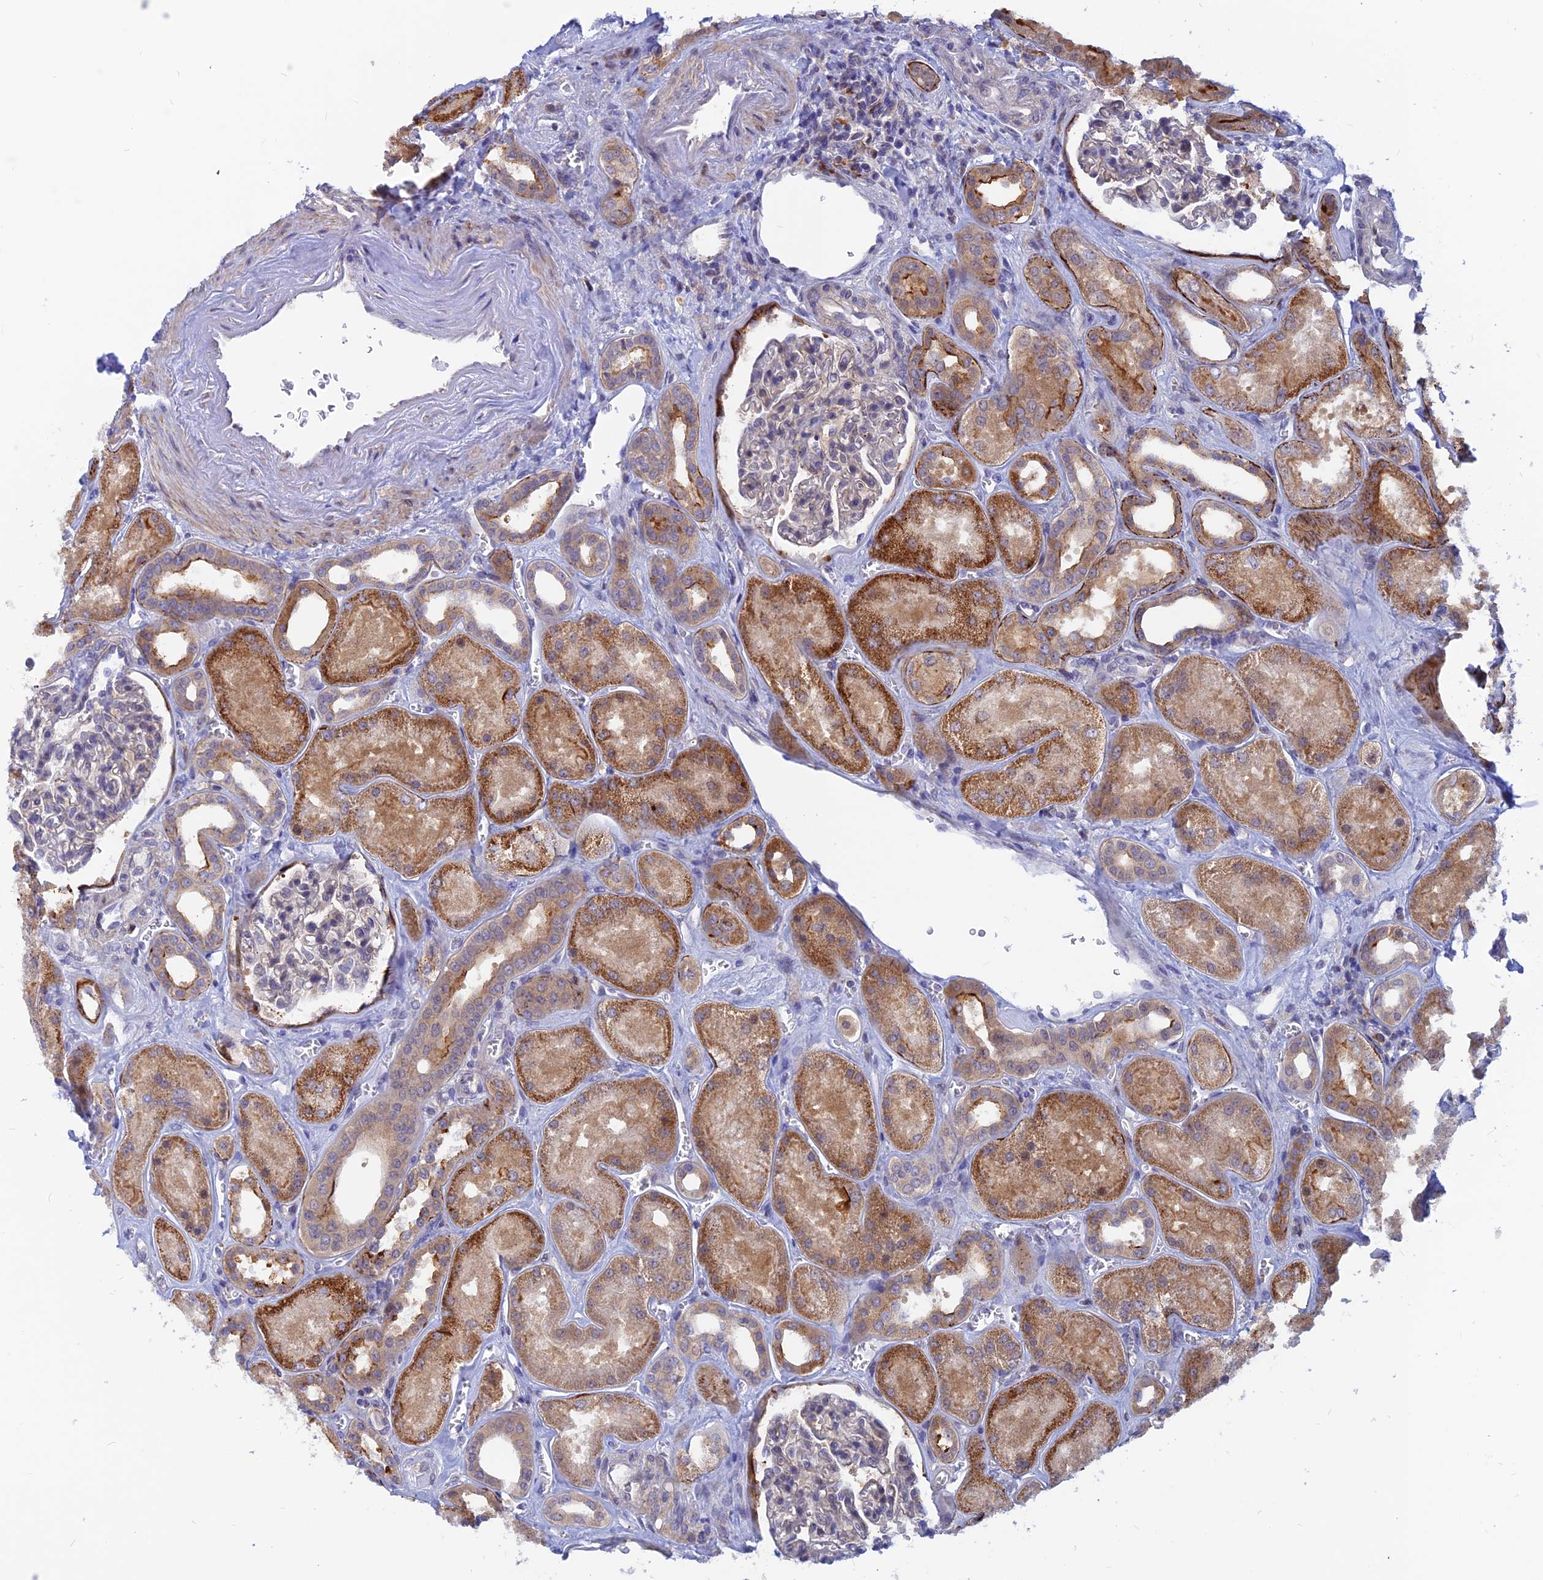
{"staining": {"intensity": "moderate", "quantity": "<25%", "location": "cytoplasmic/membranous"}, "tissue": "kidney", "cell_type": "Cells in glomeruli", "image_type": "normal", "snomed": [{"axis": "morphology", "description": "Normal tissue, NOS"}, {"axis": "morphology", "description": "Adenocarcinoma, NOS"}, {"axis": "topography", "description": "Kidney"}], "caption": "A brown stain shows moderate cytoplasmic/membranous positivity of a protein in cells in glomeruli of unremarkable human kidney. Nuclei are stained in blue.", "gene": "DNAJC16", "patient": {"sex": "female", "age": 68}}